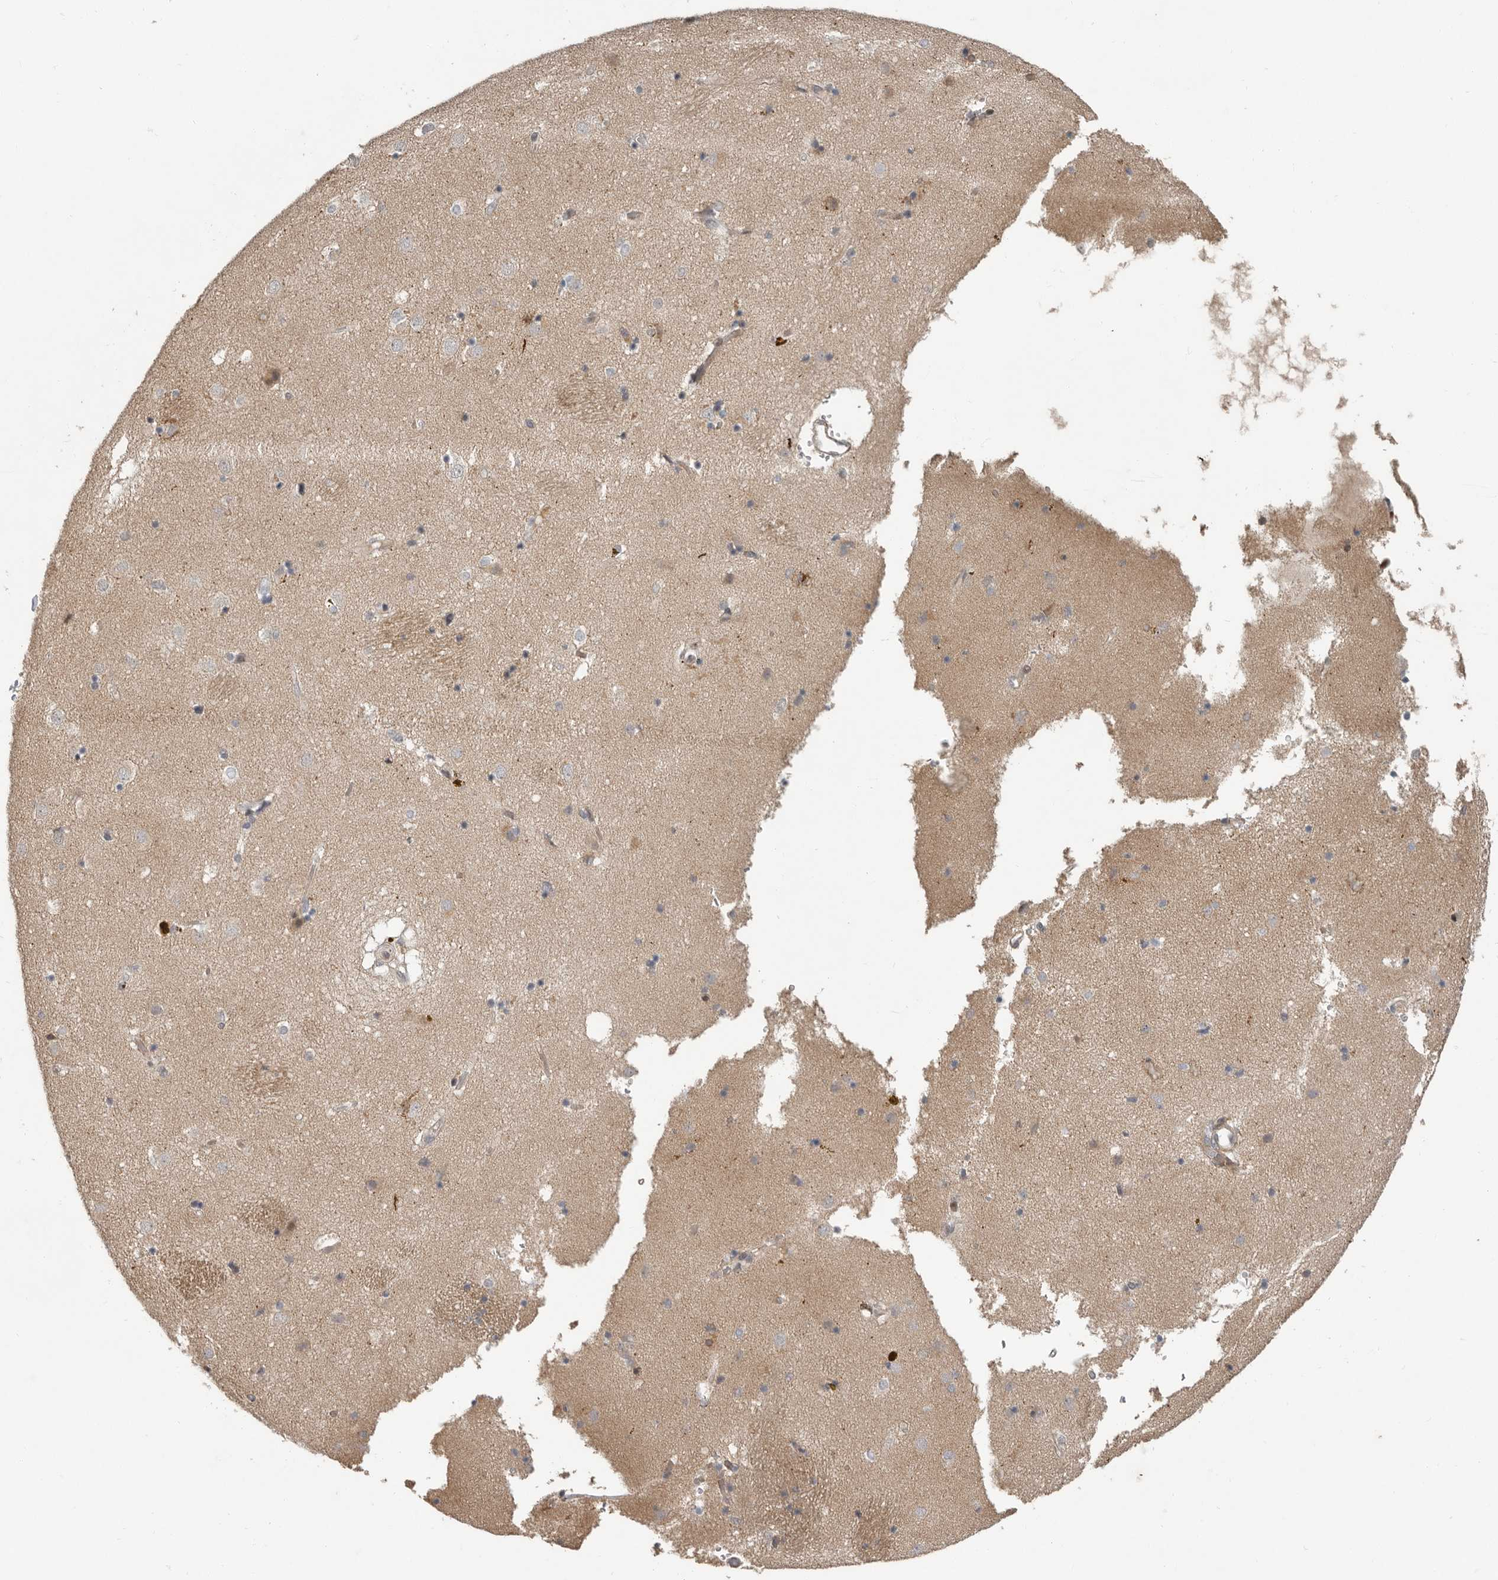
{"staining": {"intensity": "negative", "quantity": "none", "location": "none"}, "tissue": "caudate", "cell_type": "Glial cells", "image_type": "normal", "snomed": [{"axis": "morphology", "description": "Normal tissue, NOS"}, {"axis": "topography", "description": "Lateral ventricle wall"}], "caption": "A high-resolution micrograph shows immunohistochemistry staining of benign caudate, which shows no significant positivity in glial cells.", "gene": "RABIF", "patient": {"sex": "male", "age": 70}}